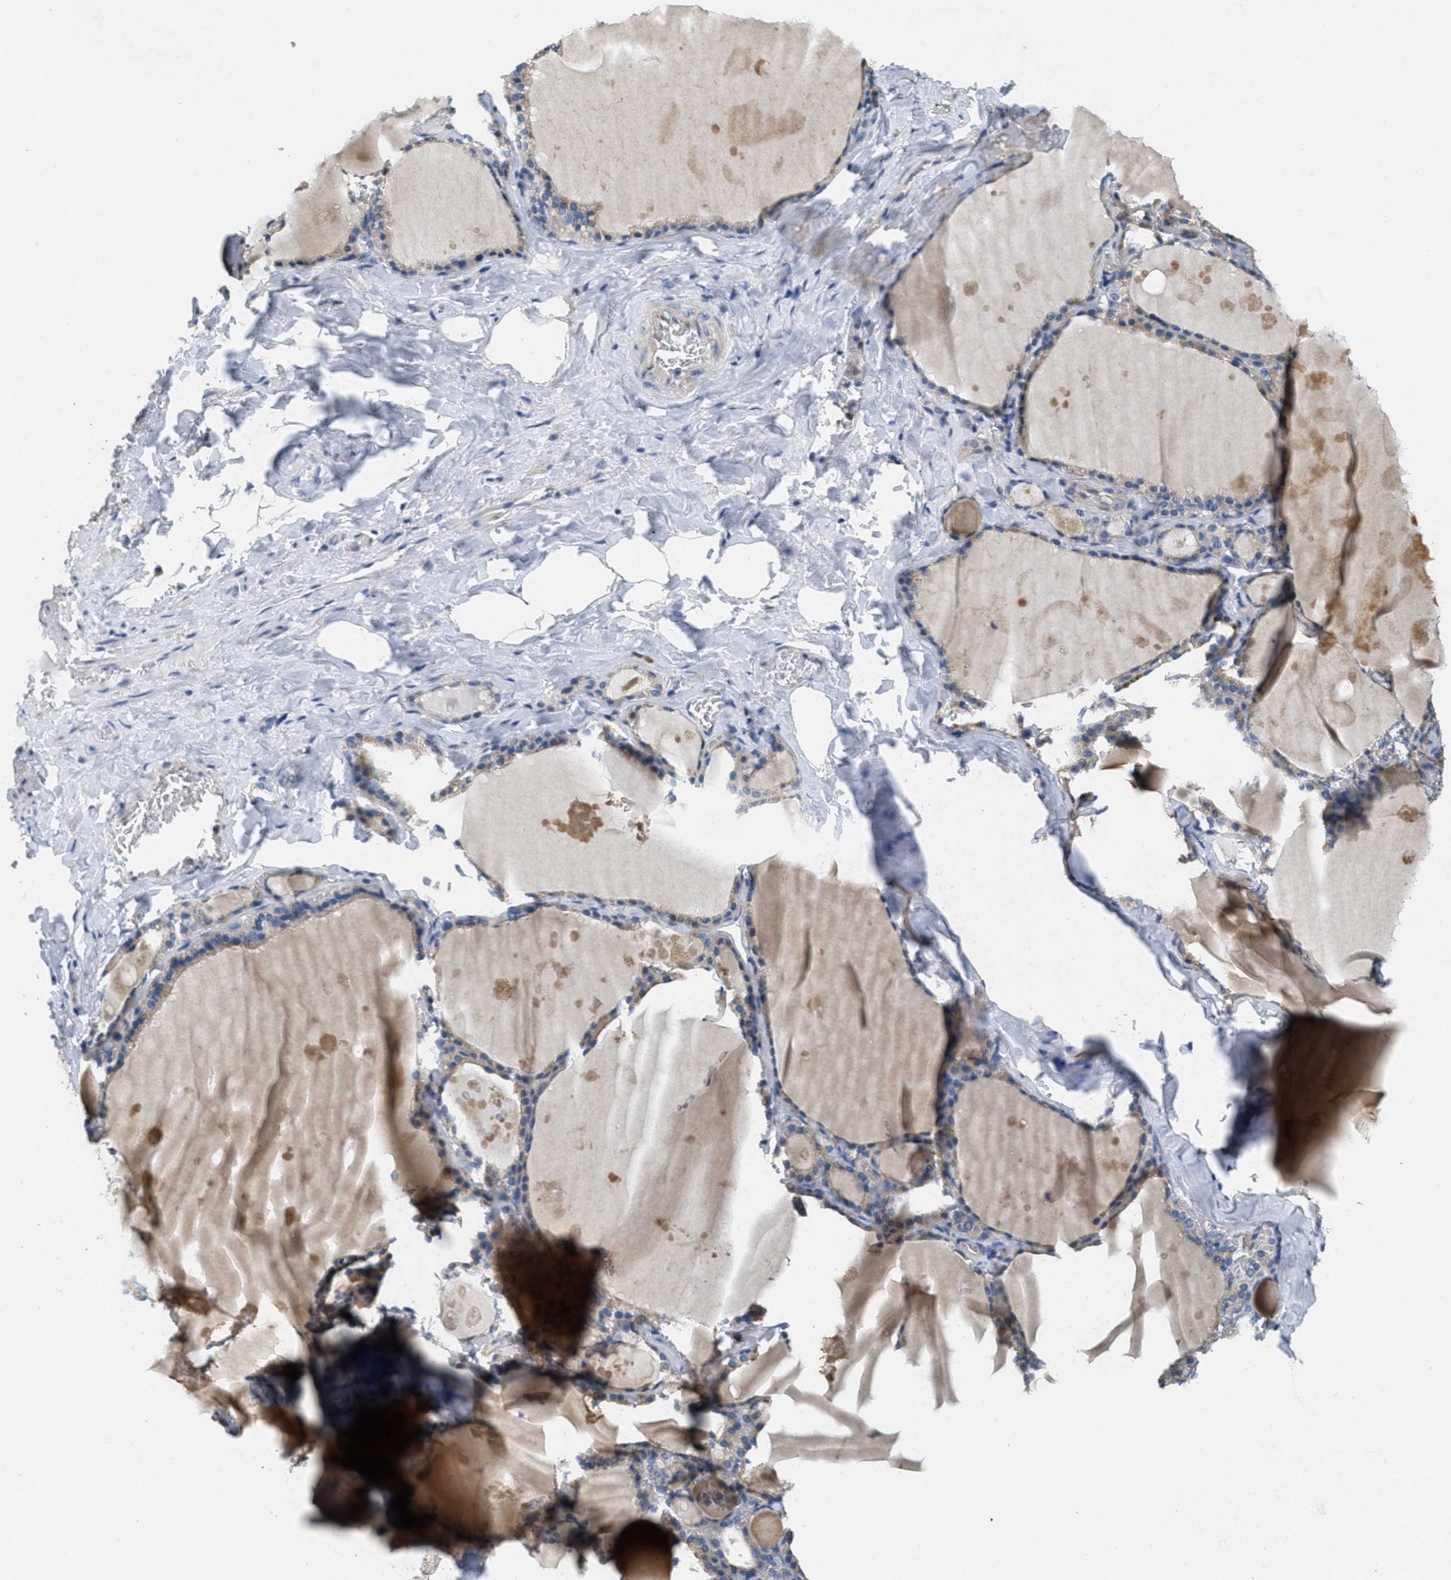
{"staining": {"intensity": "moderate", "quantity": "25%-75%", "location": "cytoplasmic/membranous"}, "tissue": "thyroid gland", "cell_type": "Glandular cells", "image_type": "normal", "snomed": [{"axis": "morphology", "description": "Normal tissue, NOS"}, {"axis": "topography", "description": "Thyroid gland"}], "caption": "Immunohistochemistry staining of unremarkable thyroid gland, which displays medium levels of moderate cytoplasmic/membranous positivity in approximately 25%-75% of glandular cells indicating moderate cytoplasmic/membranous protein expression. The staining was performed using DAB (3,3'-diaminobenzidine) (brown) for protein detection and nuclei were counterstained in hematoxylin (blue).", "gene": "TOMM70", "patient": {"sex": "male", "age": 56}}